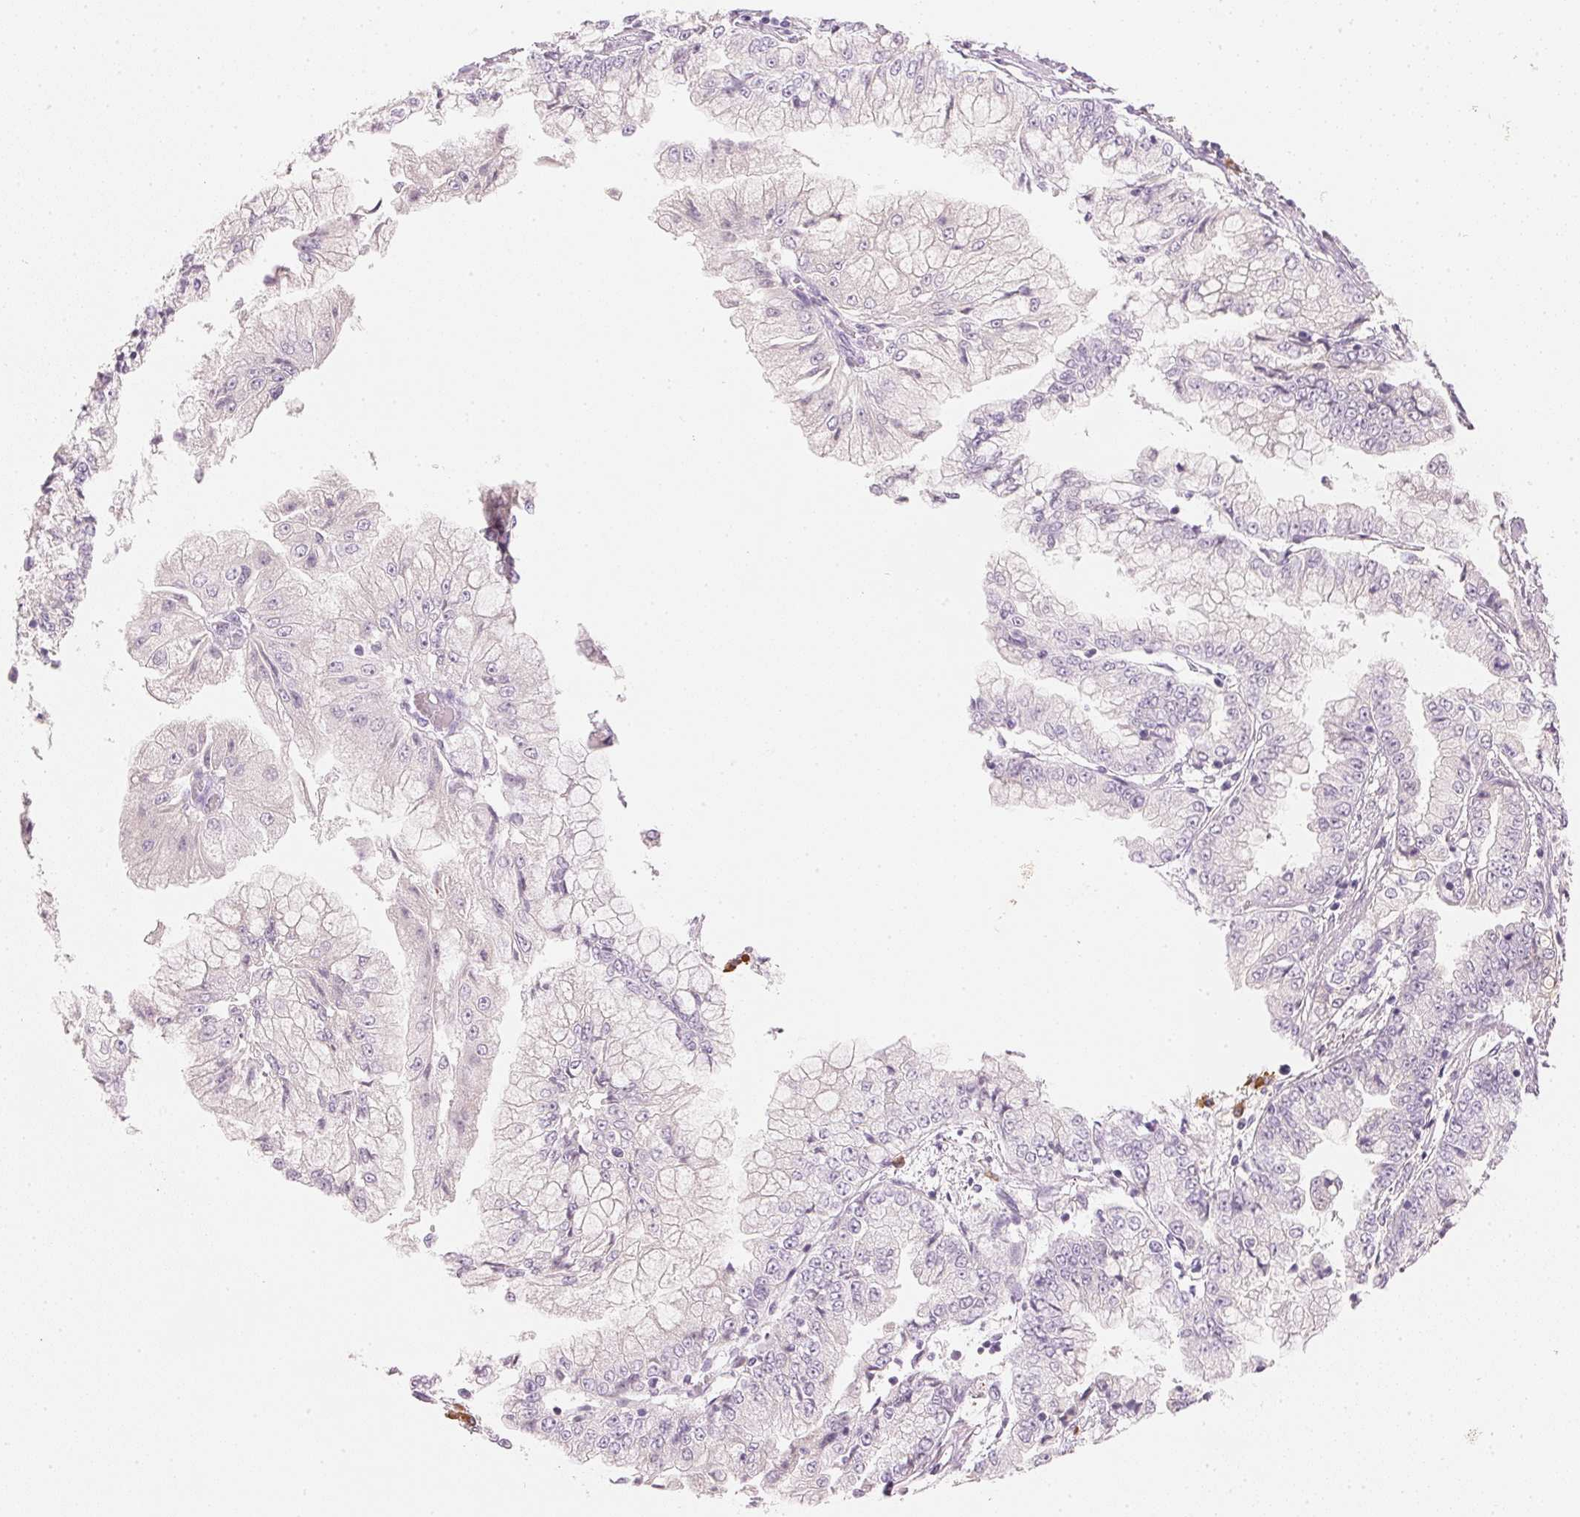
{"staining": {"intensity": "negative", "quantity": "none", "location": "none"}, "tissue": "stomach cancer", "cell_type": "Tumor cells", "image_type": "cancer", "snomed": [{"axis": "morphology", "description": "Adenocarcinoma, NOS"}, {"axis": "topography", "description": "Stomach, upper"}], "caption": "This is an immunohistochemistry photomicrograph of human adenocarcinoma (stomach). There is no expression in tumor cells.", "gene": "RMDN2", "patient": {"sex": "female", "age": 74}}